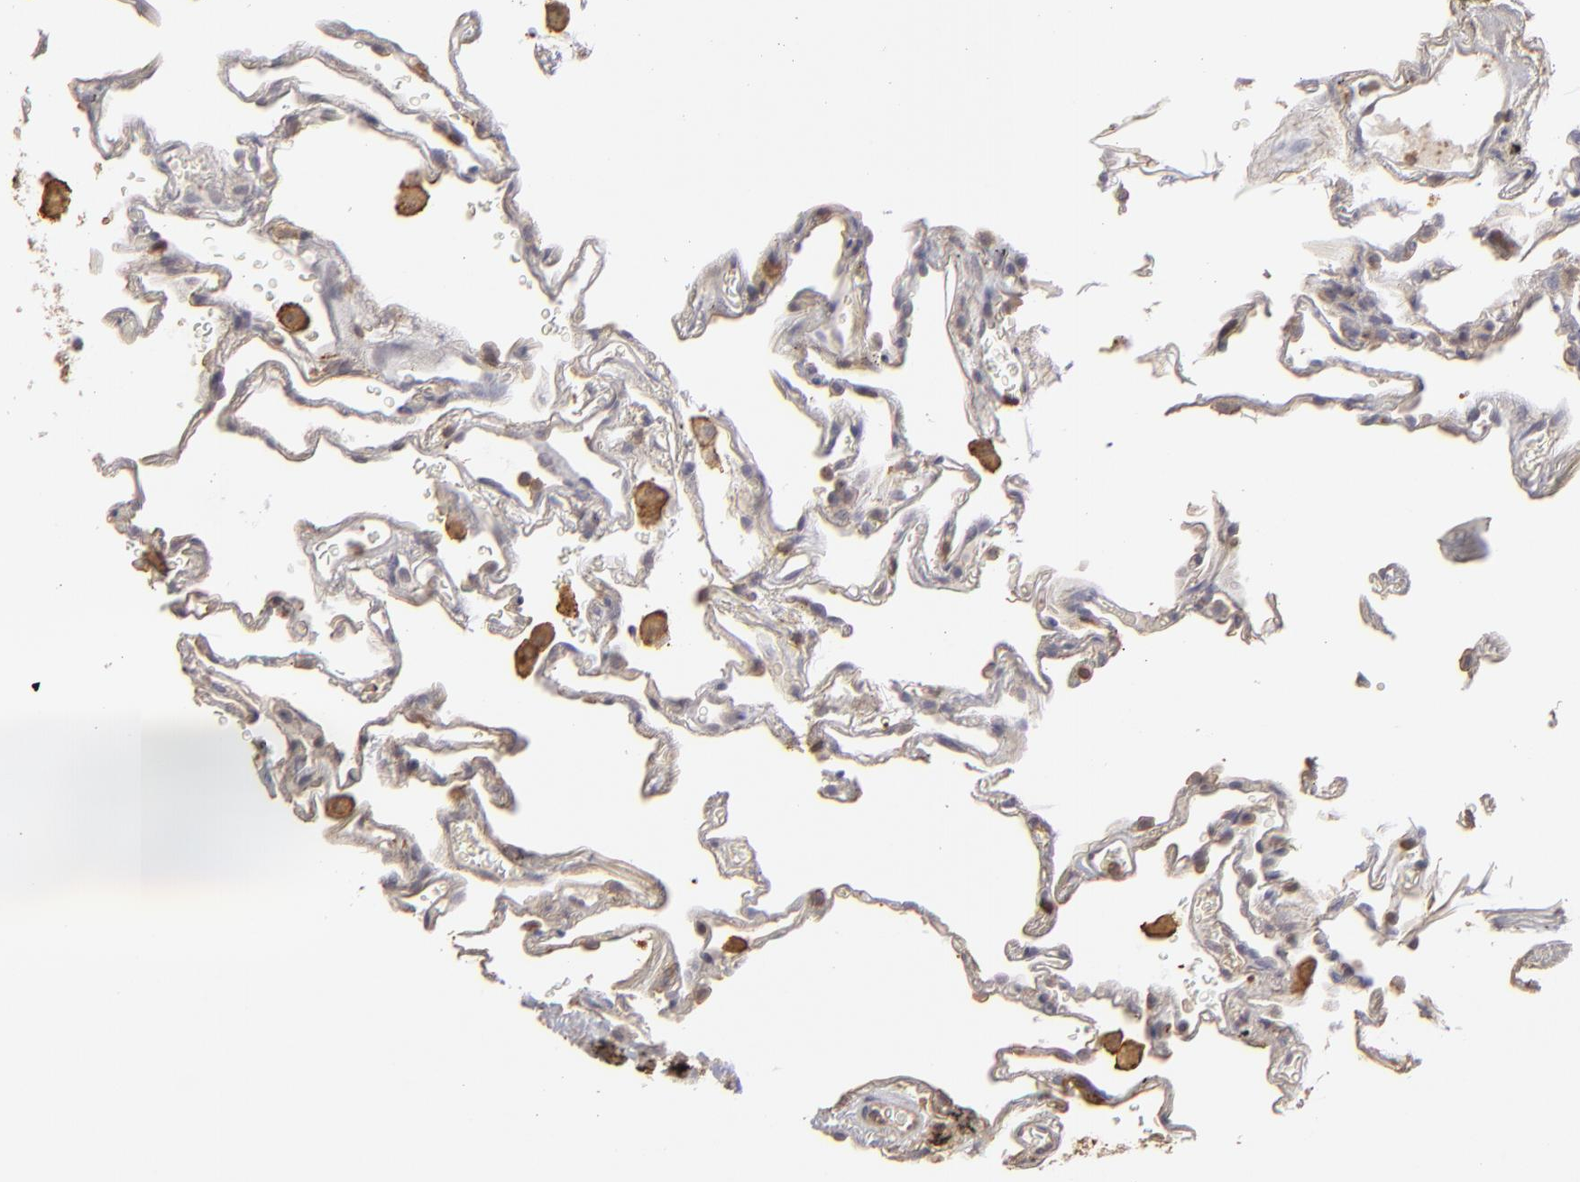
{"staining": {"intensity": "weak", "quantity": ">75%", "location": "cytoplasmic/membranous"}, "tissue": "lung", "cell_type": "Alveolar cells", "image_type": "normal", "snomed": [{"axis": "morphology", "description": "Normal tissue, NOS"}, {"axis": "morphology", "description": "Inflammation, NOS"}, {"axis": "topography", "description": "Lung"}], "caption": "Weak cytoplasmic/membranous positivity is appreciated in approximately >75% of alveolar cells in normal lung.", "gene": "ACTB", "patient": {"sex": "male", "age": 69}}